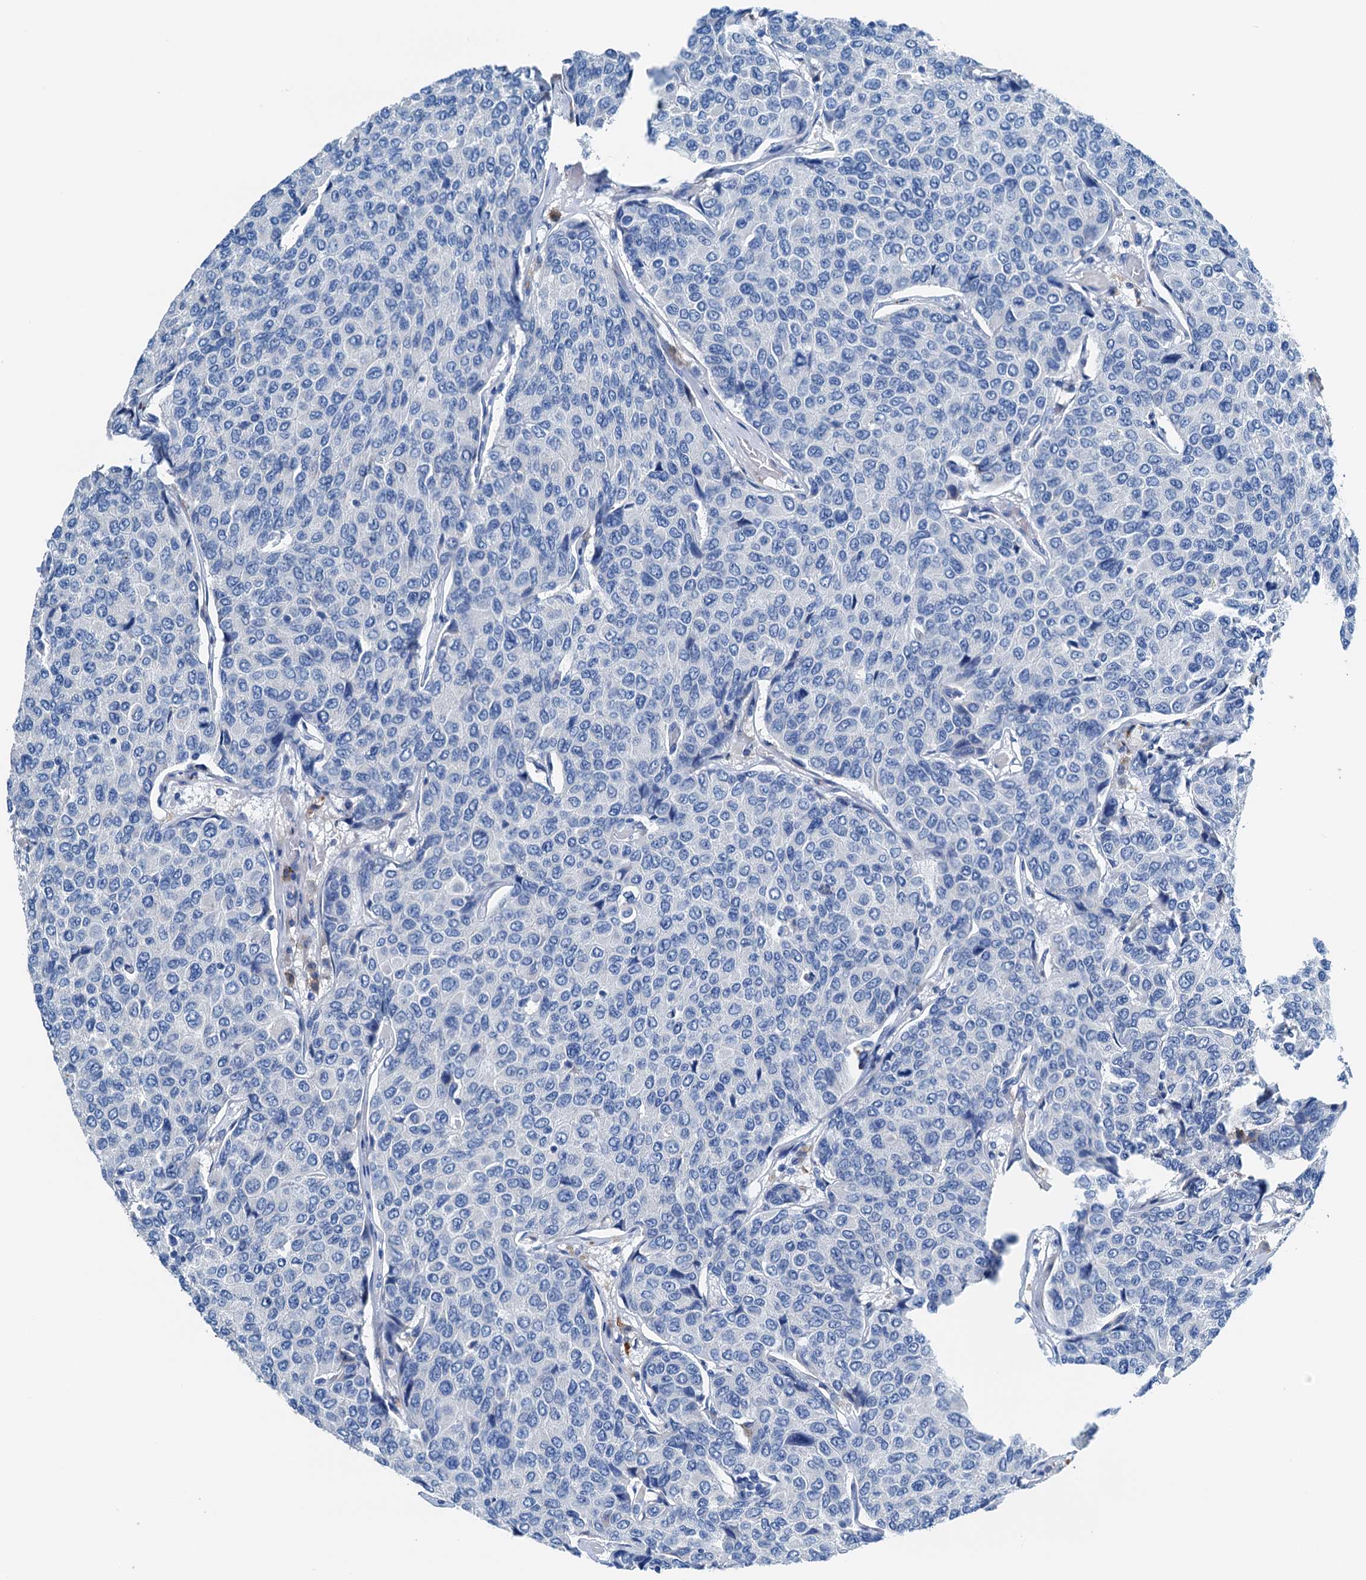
{"staining": {"intensity": "negative", "quantity": "none", "location": "none"}, "tissue": "breast cancer", "cell_type": "Tumor cells", "image_type": "cancer", "snomed": [{"axis": "morphology", "description": "Duct carcinoma"}, {"axis": "topography", "description": "Breast"}], "caption": "Photomicrograph shows no protein positivity in tumor cells of breast cancer tissue.", "gene": "C1QTNF4", "patient": {"sex": "female", "age": 55}}